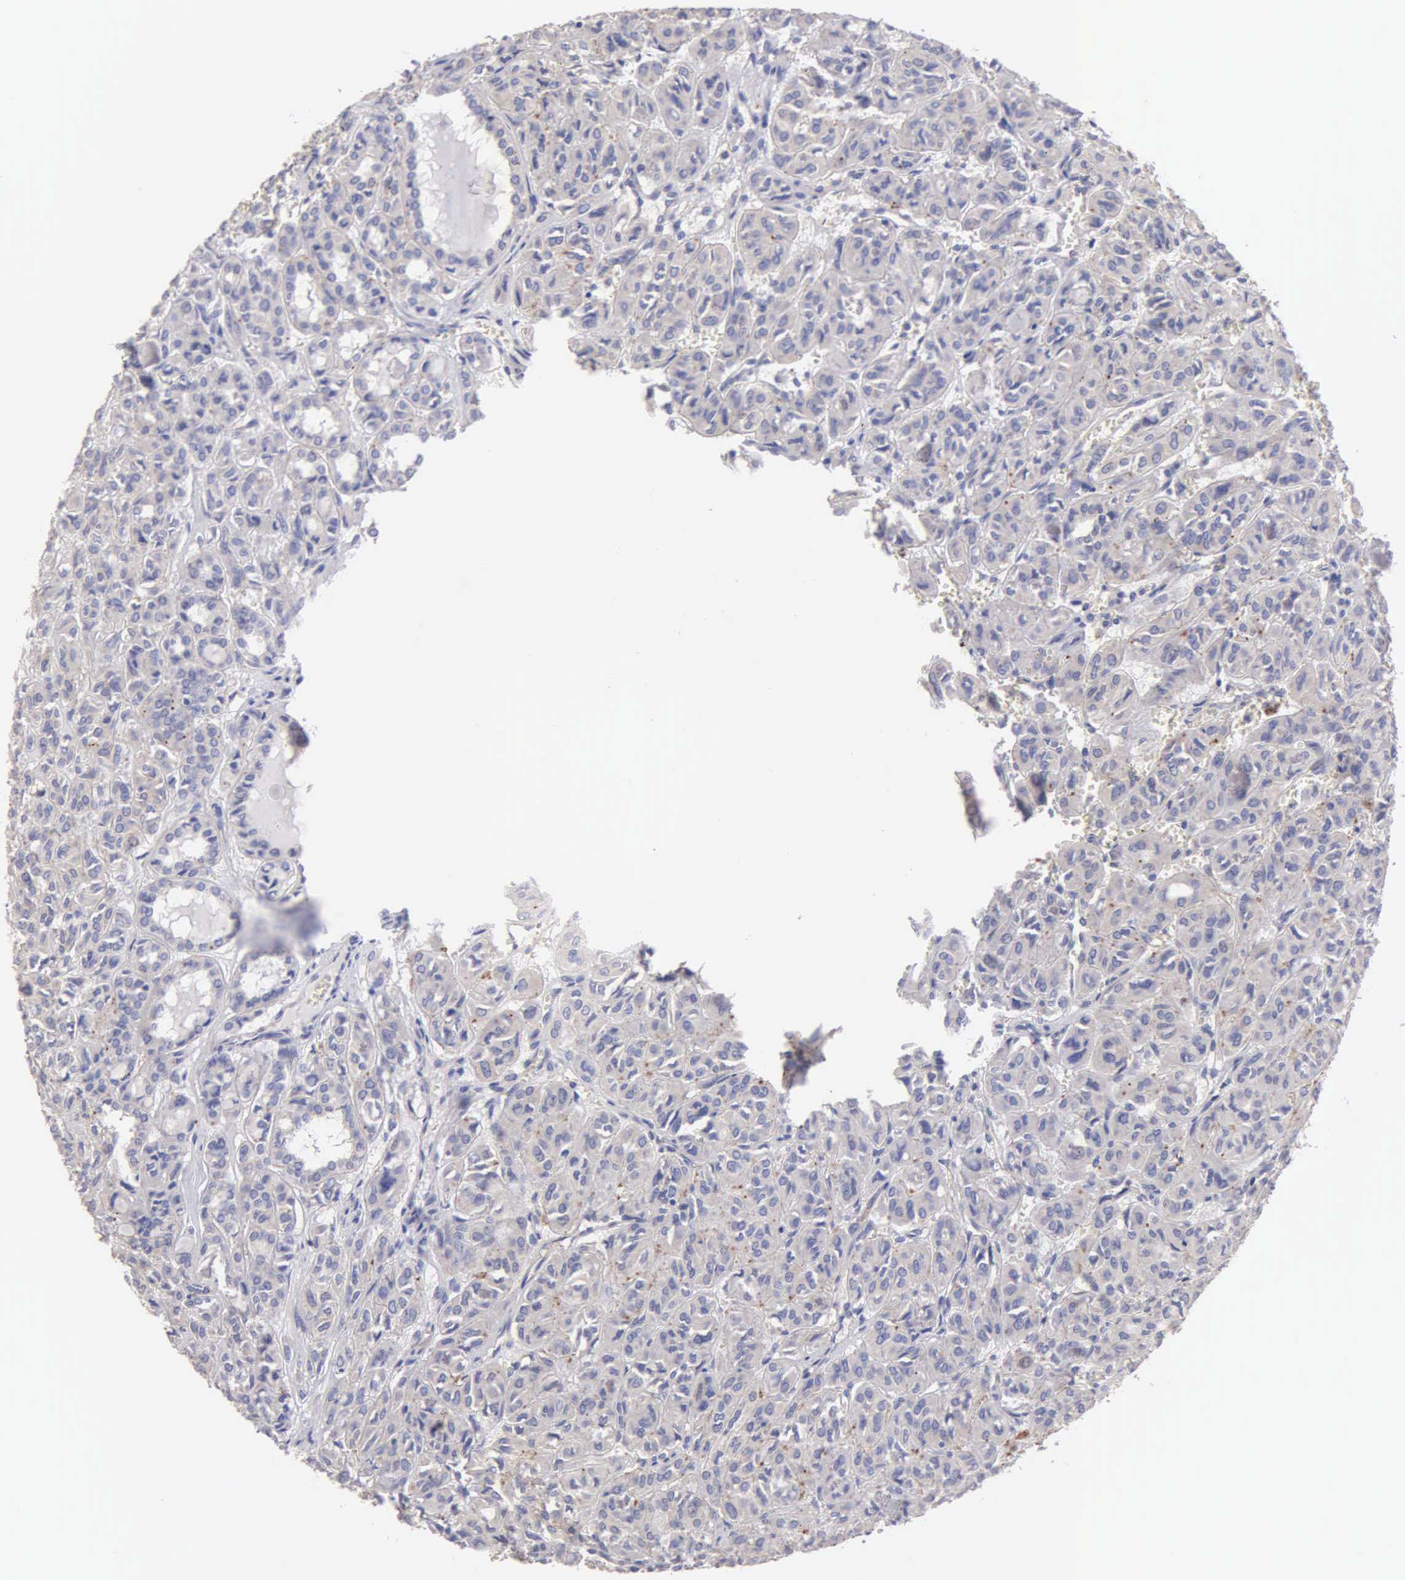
{"staining": {"intensity": "weak", "quantity": "<25%", "location": "cytoplasmic/membranous"}, "tissue": "thyroid cancer", "cell_type": "Tumor cells", "image_type": "cancer", "snomed": [{"axis": "morphology", "description": "Follicular adenoma carcinoma, NOS"}, {"axis": "topography", "description": "Thyroid gland"}], "caption": "Thyroid cancer (follicular adenoma carcinoma) was stained to show a protein in brown. There is no significant expression in tumor cells.", "gene": "APP", "patient": {"sex": "female", "age": 71}}